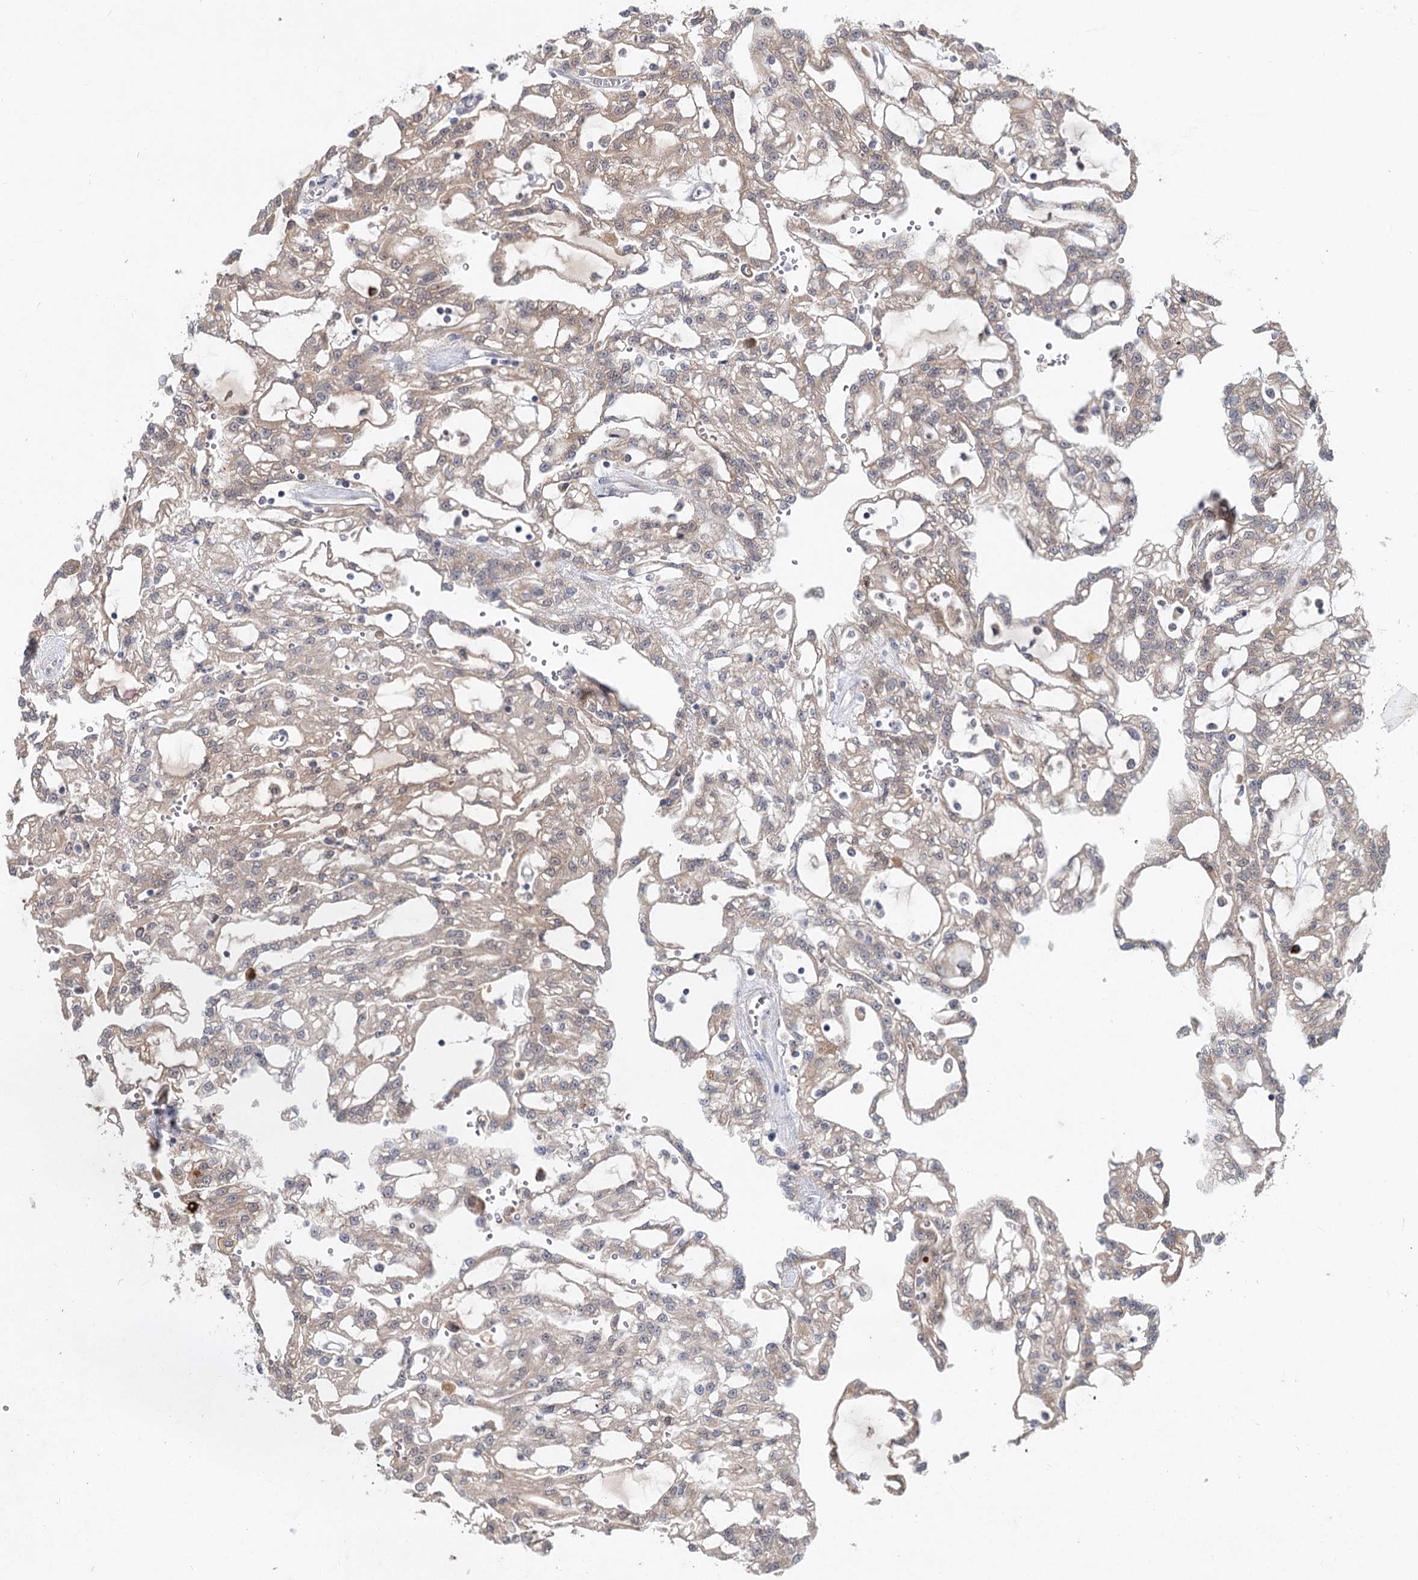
{"staining": {"intensity": "weak", "quantity": ">75%", "location": "cytoplasmic/membranous"}, "tissue": "renal cancer", "cell_type": "Tumor cells", "image_type": "cancer", "snomed": [{"axis": "morphology", "description": "Adenocarcinoma, NOS"}, {"axis": "topography", "description": "Kidney"}], "caption": "Protein analysis of renal adenocarcinoma tissue shows weak cytoplasmic/membranous expression in about >75% of tumor cells.", "gene": "AP3B1", "patient": {"sex": "male", "age": 63}}